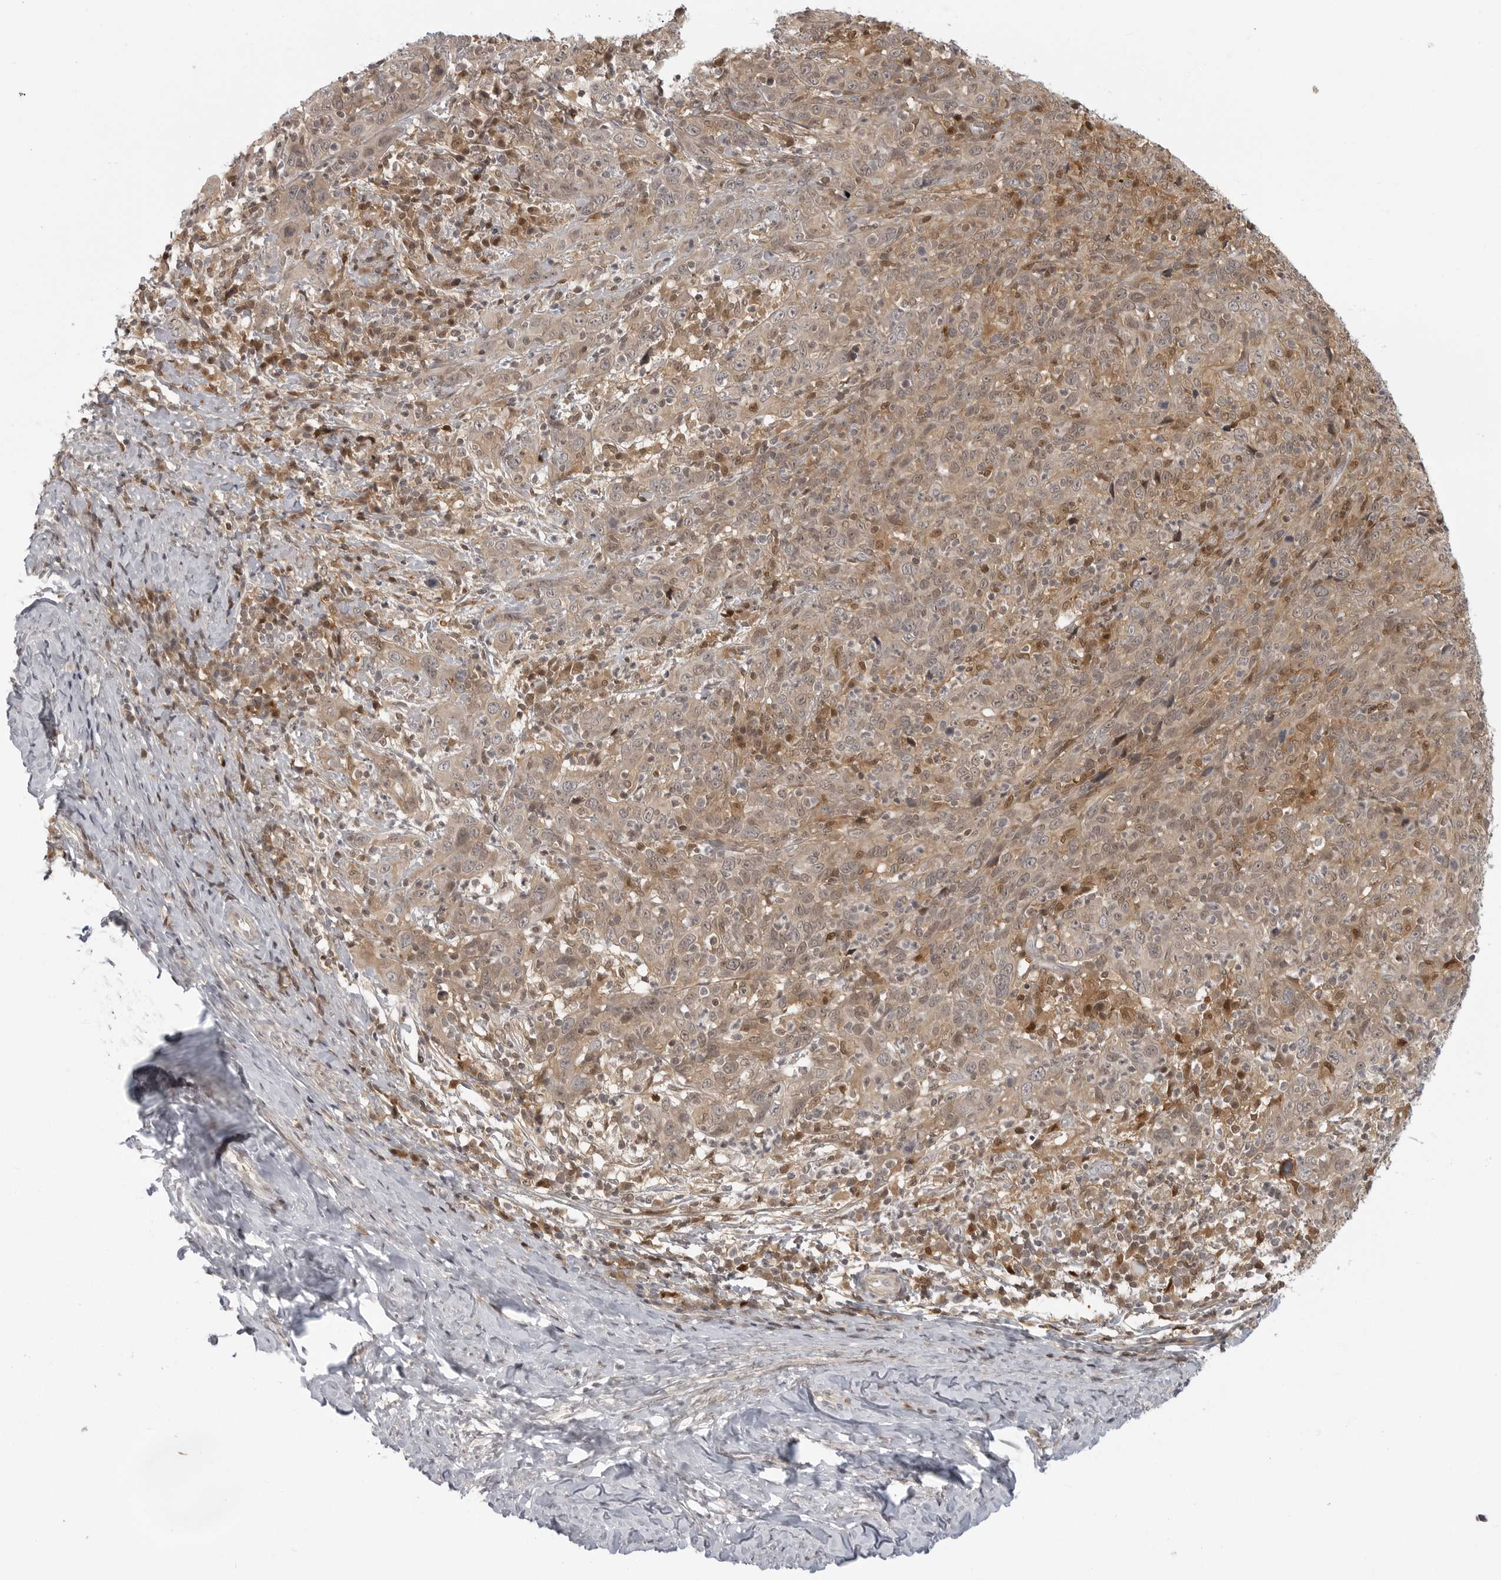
{"staining": {"intensity": "moderate", "quantity": ">75%", "location": "cytoplasmic/membranous"}, "tissue": "cervical cancer", "cell_type": "Tumor cells", "image_type": "cancer", "snomed": [{"axis": "morphology", "description": "Squamous cell carcinoma, NOS"}, {"axis": "topography", "description": "Cervix"}], "caption": "IHC of human squamous cell carcinoma (cervical) reveals medium levels of moderate cytoplasmic/membranous staining in approximately >75% of tumor cells.", "gene": "CTIF", "patient": {"sex": "female", "age": 46}}